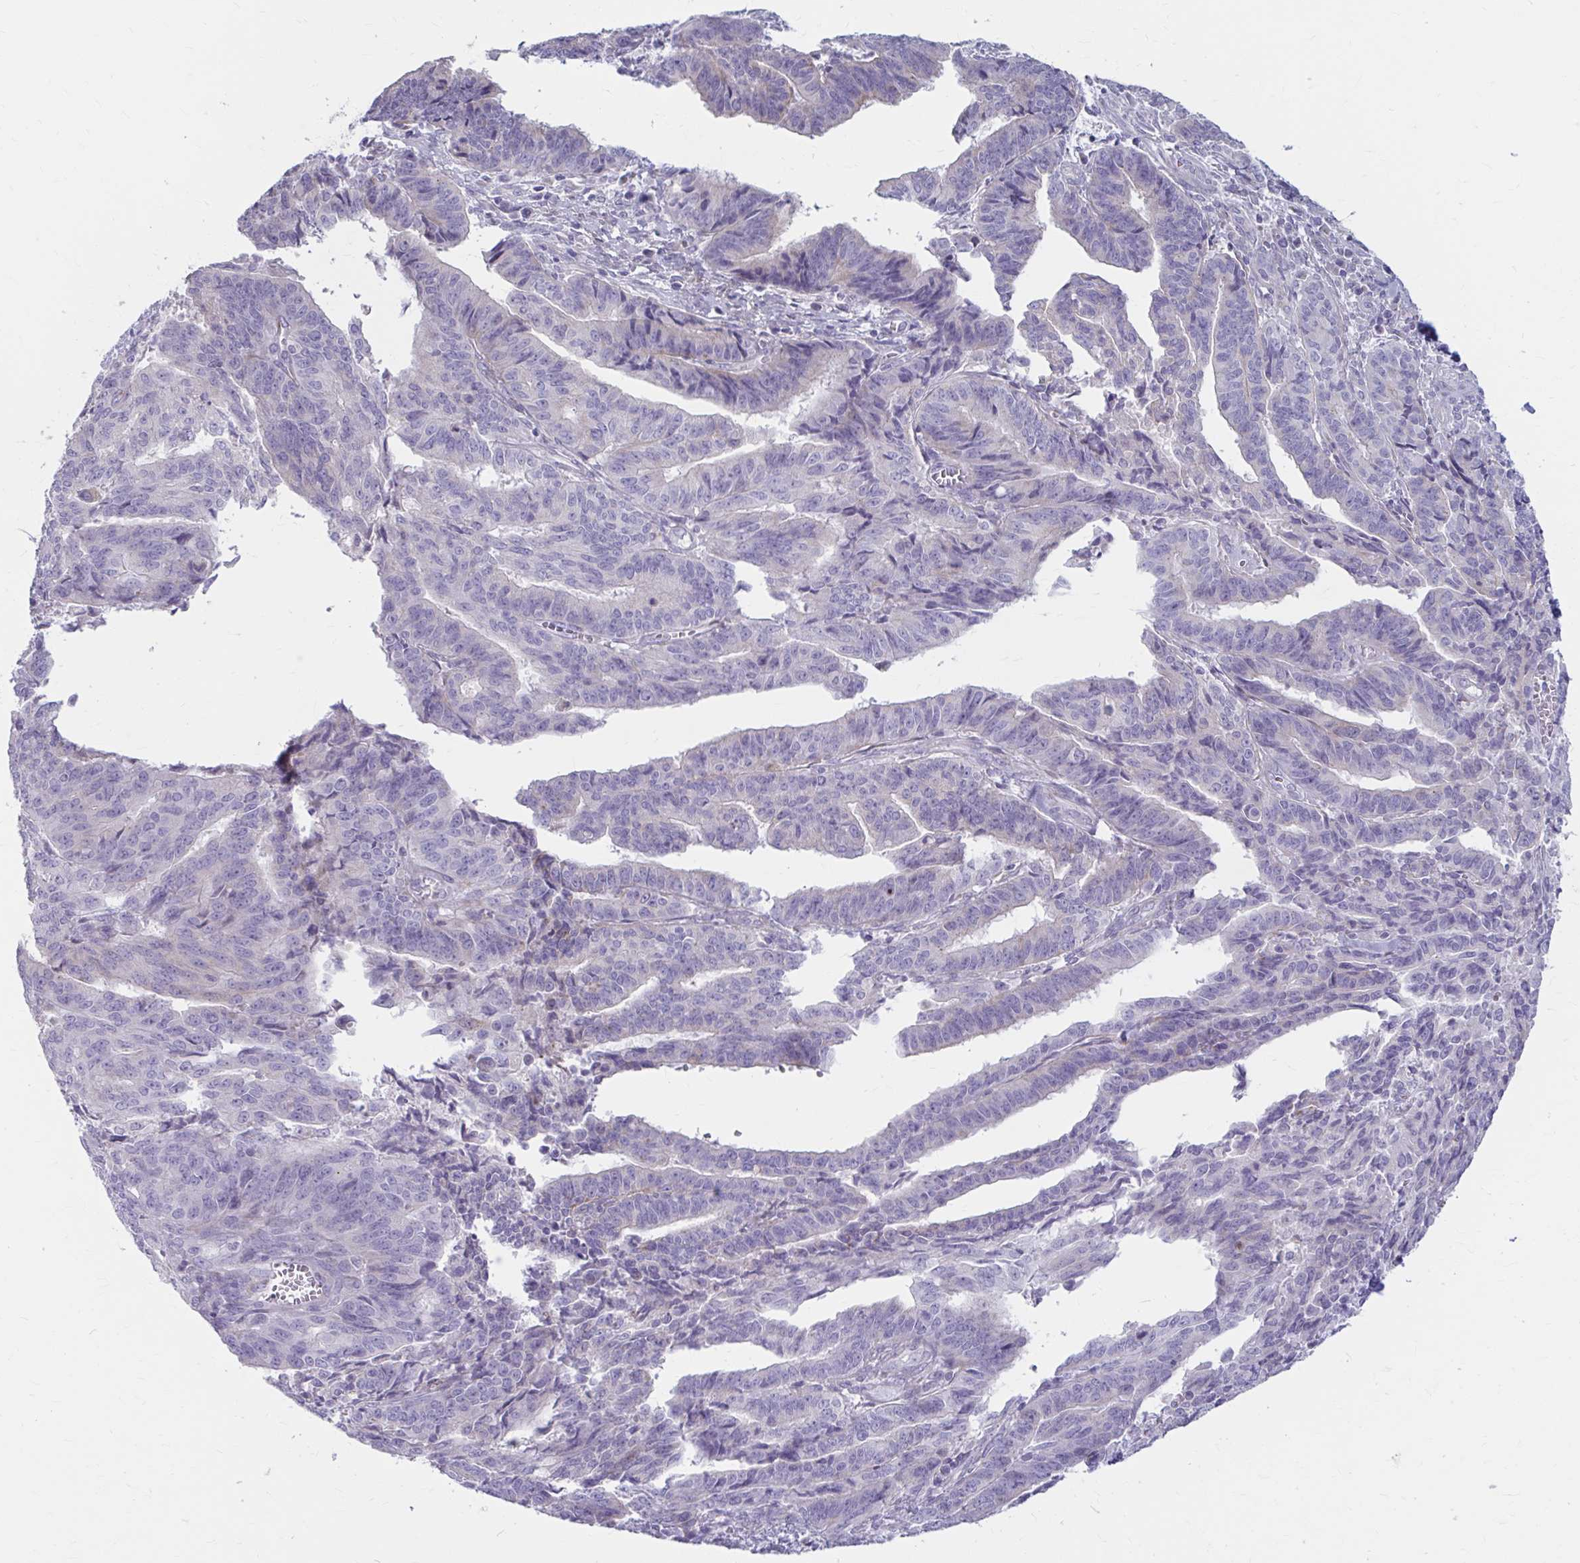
{"staining": {"intensity": "negative", "quantity": "none", "location": "none"}, "tissue": "endometrial cancer", "cell_type": "Tumor cells", "image_type": "cancer", "snomed": [{"axis": "morphology", "description": "Adenocarcinoma, NOS"}, {"axis": "topography", "description": "Endometrium"}], "caption": "The image reveals no significant positivity in tumor cells of endometrial cancer.", "gene": "MSMO1", "patient": {"sex": "female", "age": 65}}